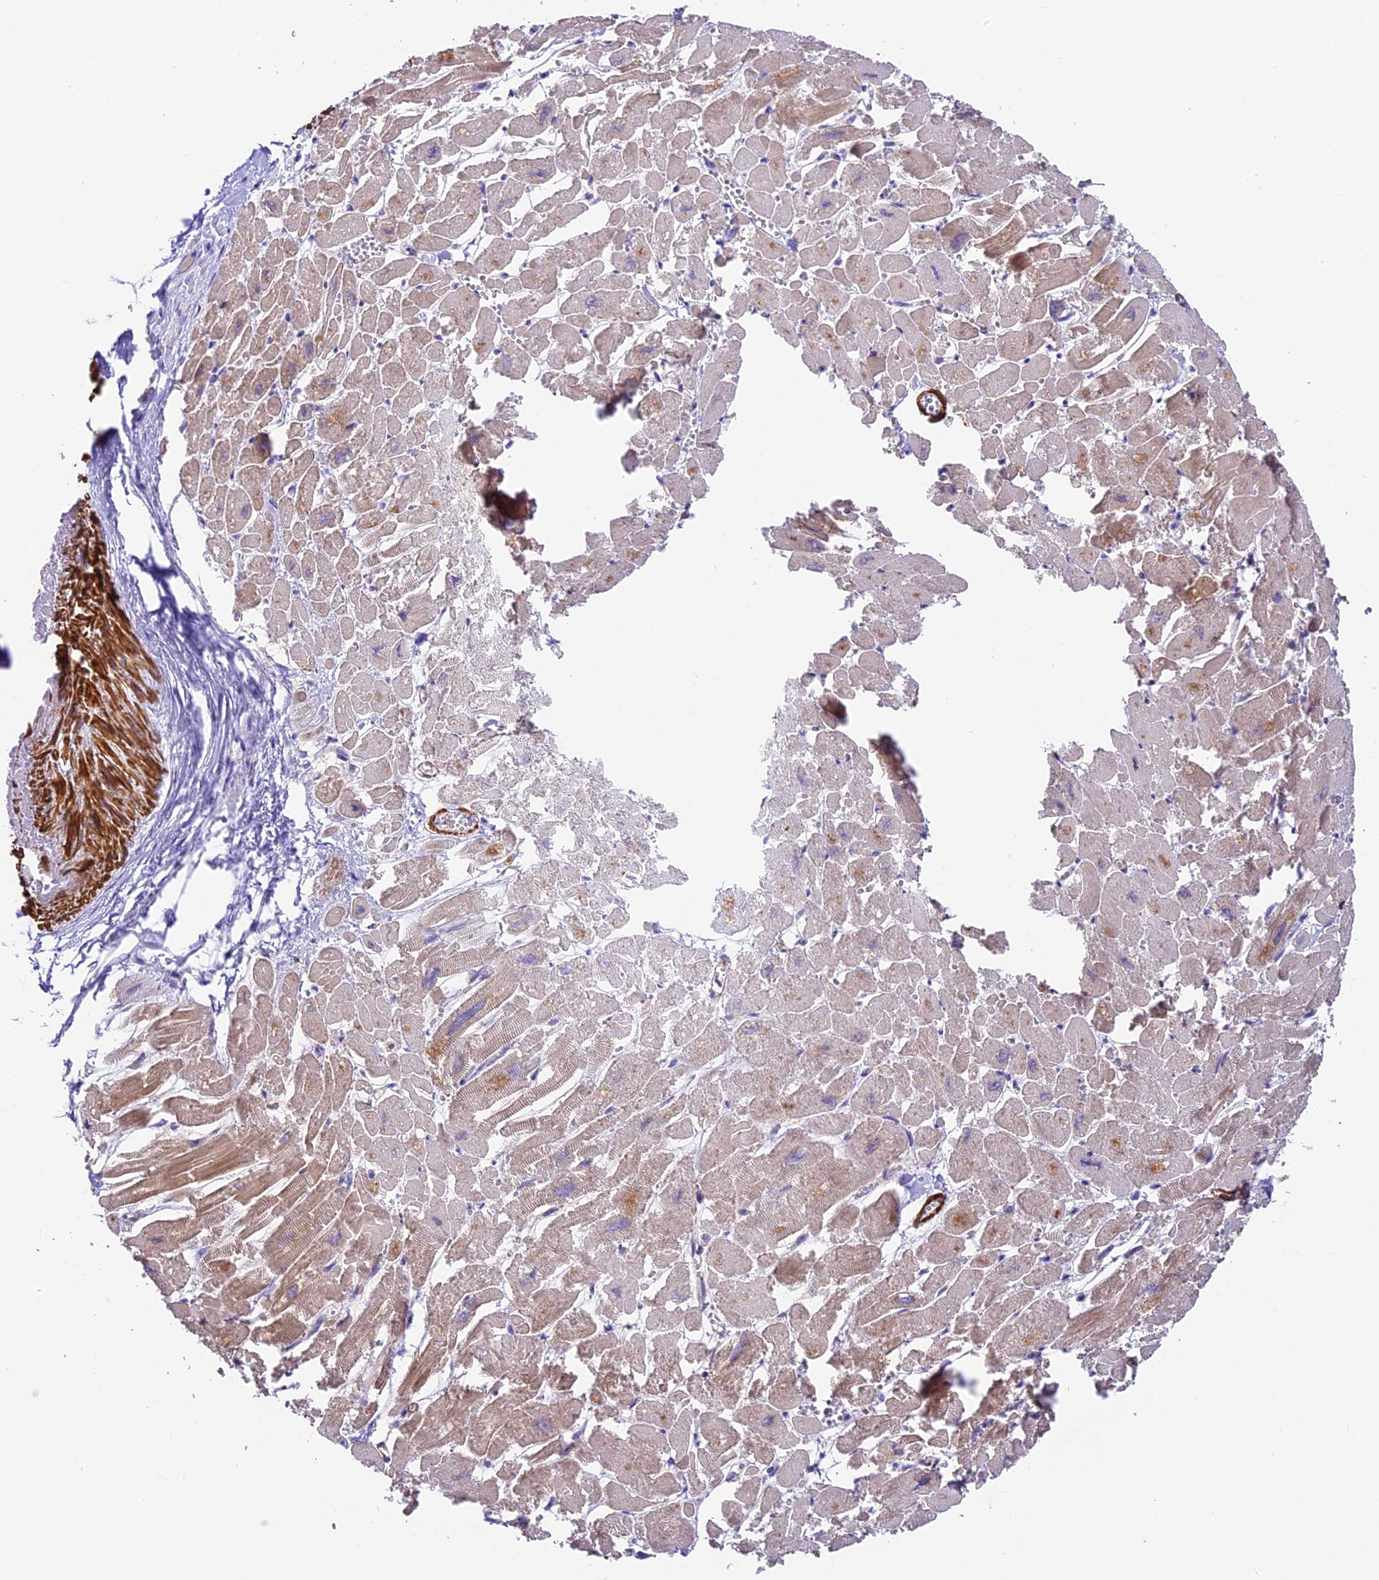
{"staining": {"intensity": "weak", "quantity": "25%-75%", "location": "cytoplasmic/membranous"}, "tissue": "heart muscle", "cell_type": "Cardiomyocytes", "image_type": "normal", "snomed": [{"axis": "morphology", "description": "Normal tissue, NOS"}, {"axis": "topography", "description": "Heart"}], "caption": "High-magnification brightfield microscopy of unremarkable heart muscle stained with DAB (brown) and counterstained with hematoxylin (blue). cardiomyocytes exhibit weak cytoplasmic/membranous staining is appreciated in about25%-75% of cells. (Brightfield microscopy of DAB IHC at high magnification).", "gene": "TBC1D1", "patient": {"sex": "male", "age": 54}}